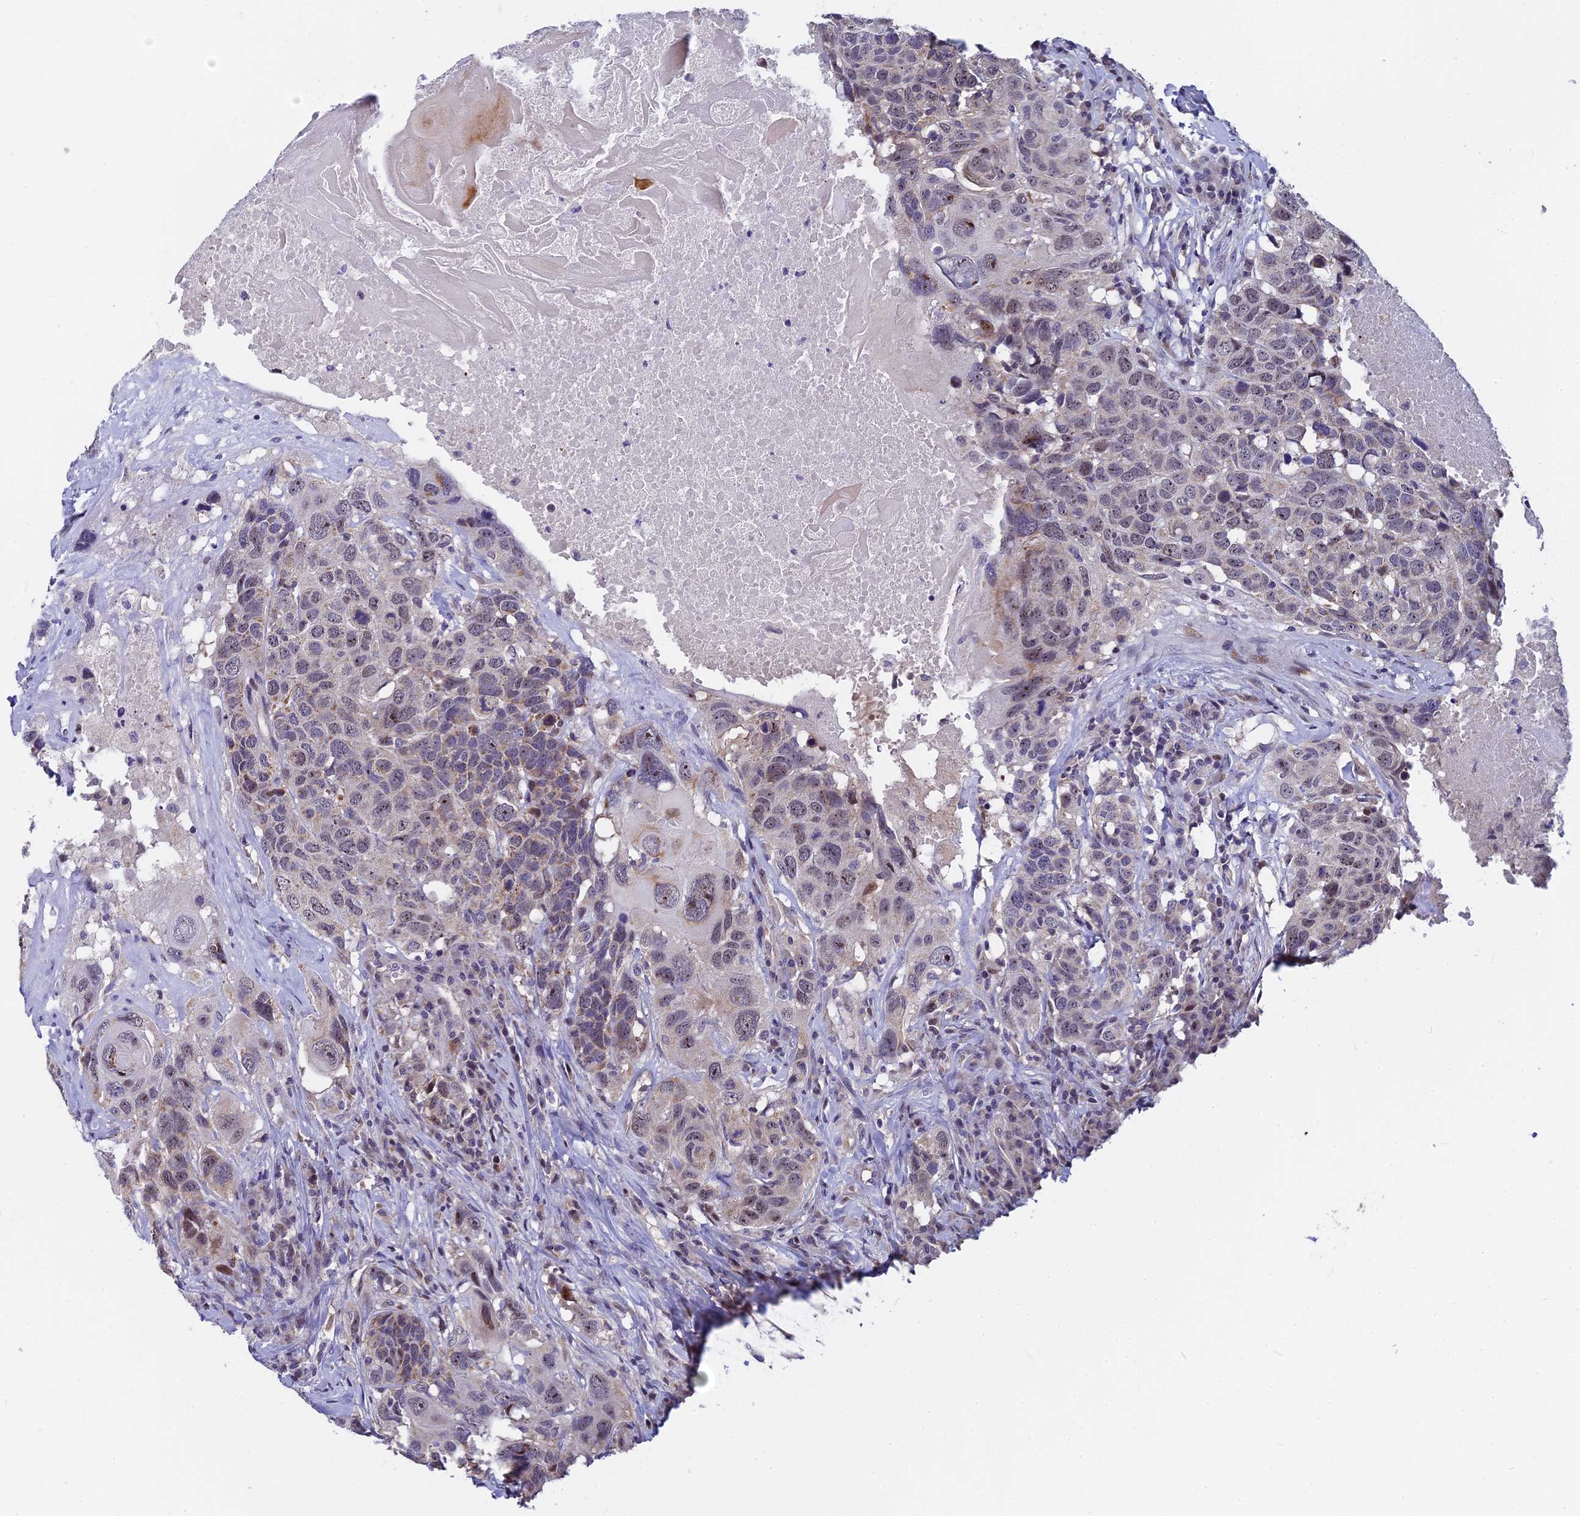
{"staining": {"intensity": "moderate", "quantity": "<25%", "location": "cytoplasmic/membranous,nuclear"}, "tissue": "head and neck cancer", "cell_type": "Tumor cells", "image_type": "cancer", "snomed": [{"axis": "morphology", "description": "Squamous cell carcinoma, NOS"}, {"axis": "topography", "description": "Head-Neck"}], "caption": "DAB immunohistochemical staining of human head and neck squamous cell carcinoma demonstrates moderate cytoplasmic/membranous and nuclear protein expression in approximately <25% of tumor cells.", "gene": "ANKRD34B", "patient": {"sex": "male", "age": 66}}